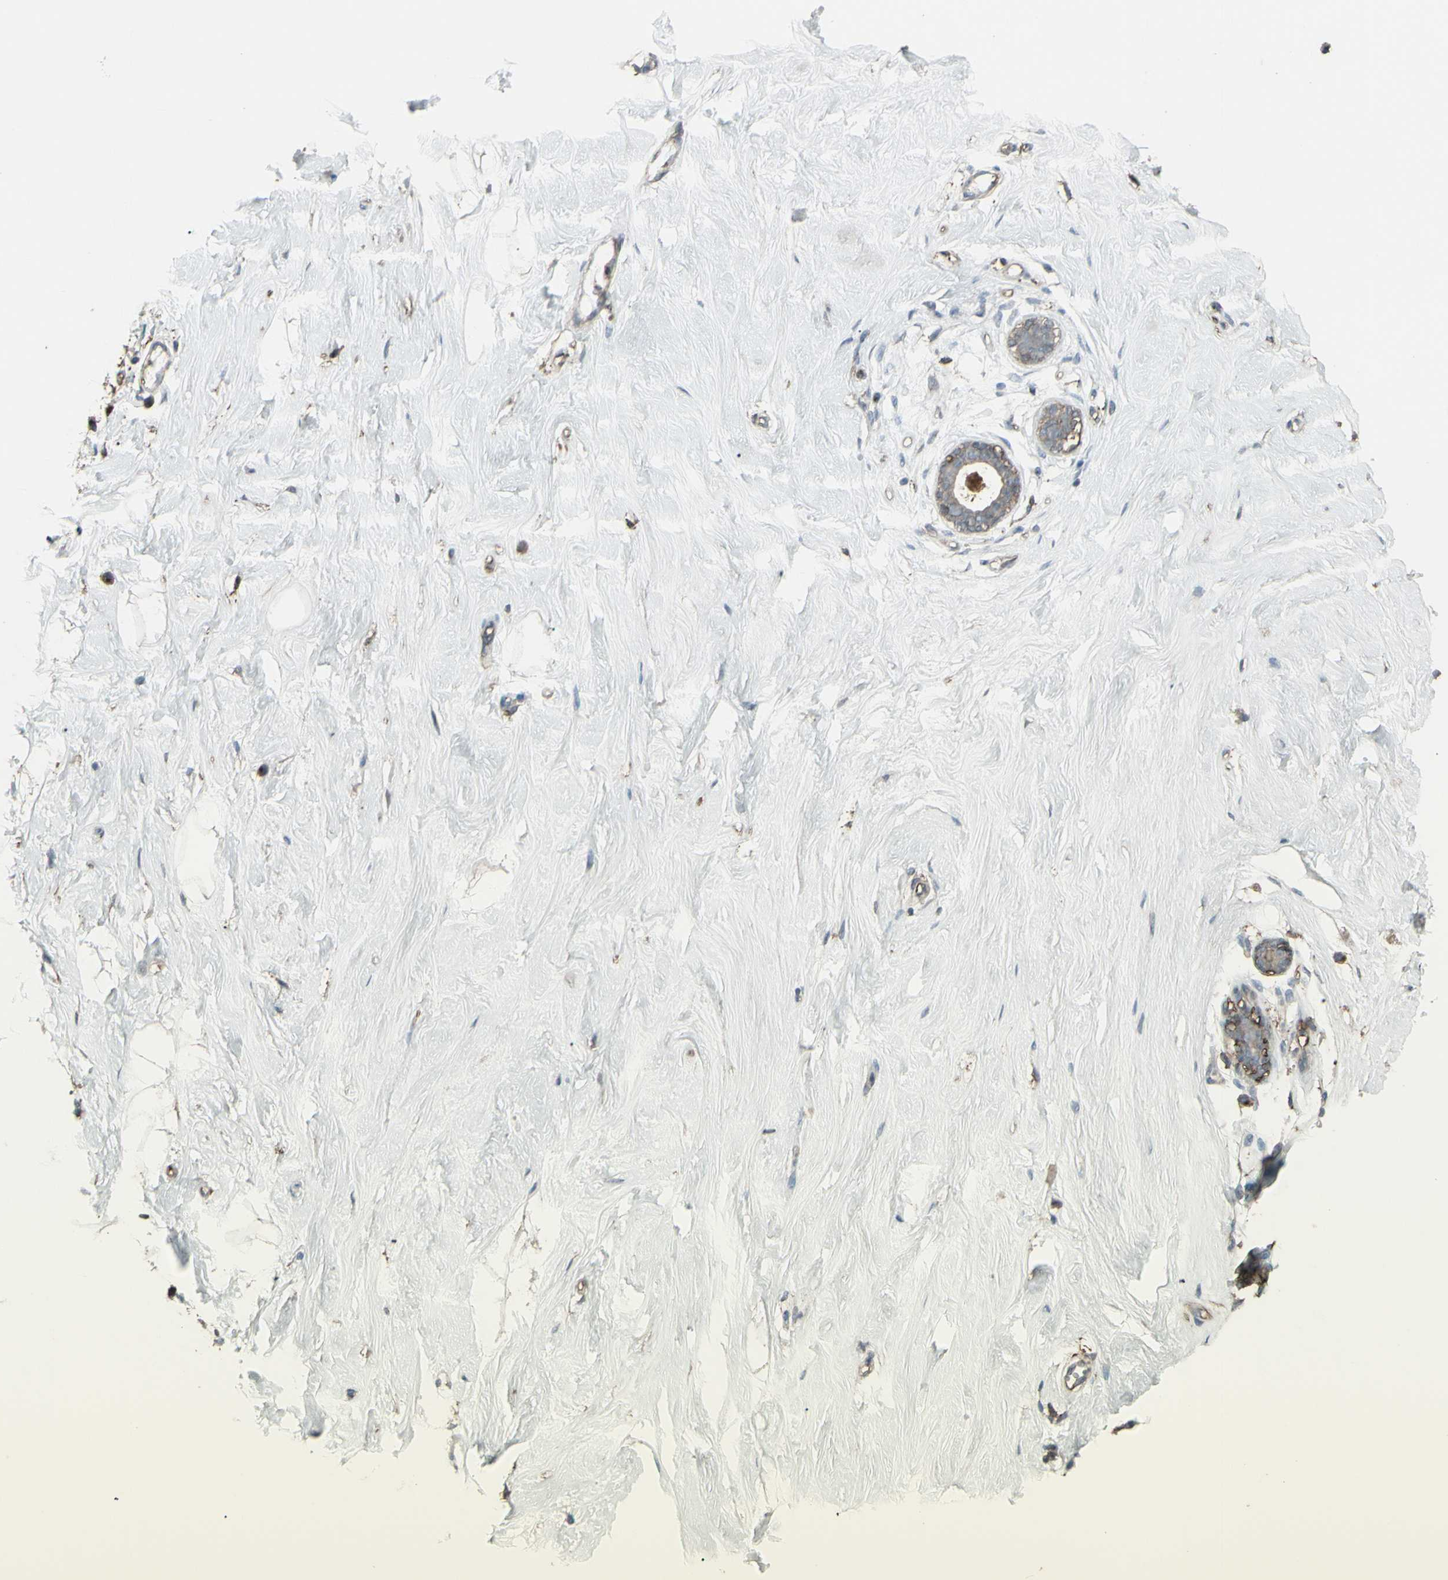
{"staining": {"intensity": "moderate", "quantity": "<25%", "location": "cytoplasmic/membranous"}, "tissue": "breast", "cell_type": "Adipocytes", "image_type": "normal", "snomed": [{"axis": "morphology", "description": "Normal tissue, NOS"}, {"axis": "topography", "description": "Breast"}], "caption": "Protein analysis of unremarkable breast demonstrates moderate cytoplasmic/membranous staining in approximately <25% of adipocytes. (IHC, brightfield microscopy, high magnification).", "gene": "SMO", "patient": {"sex": "female", "age": 23}}